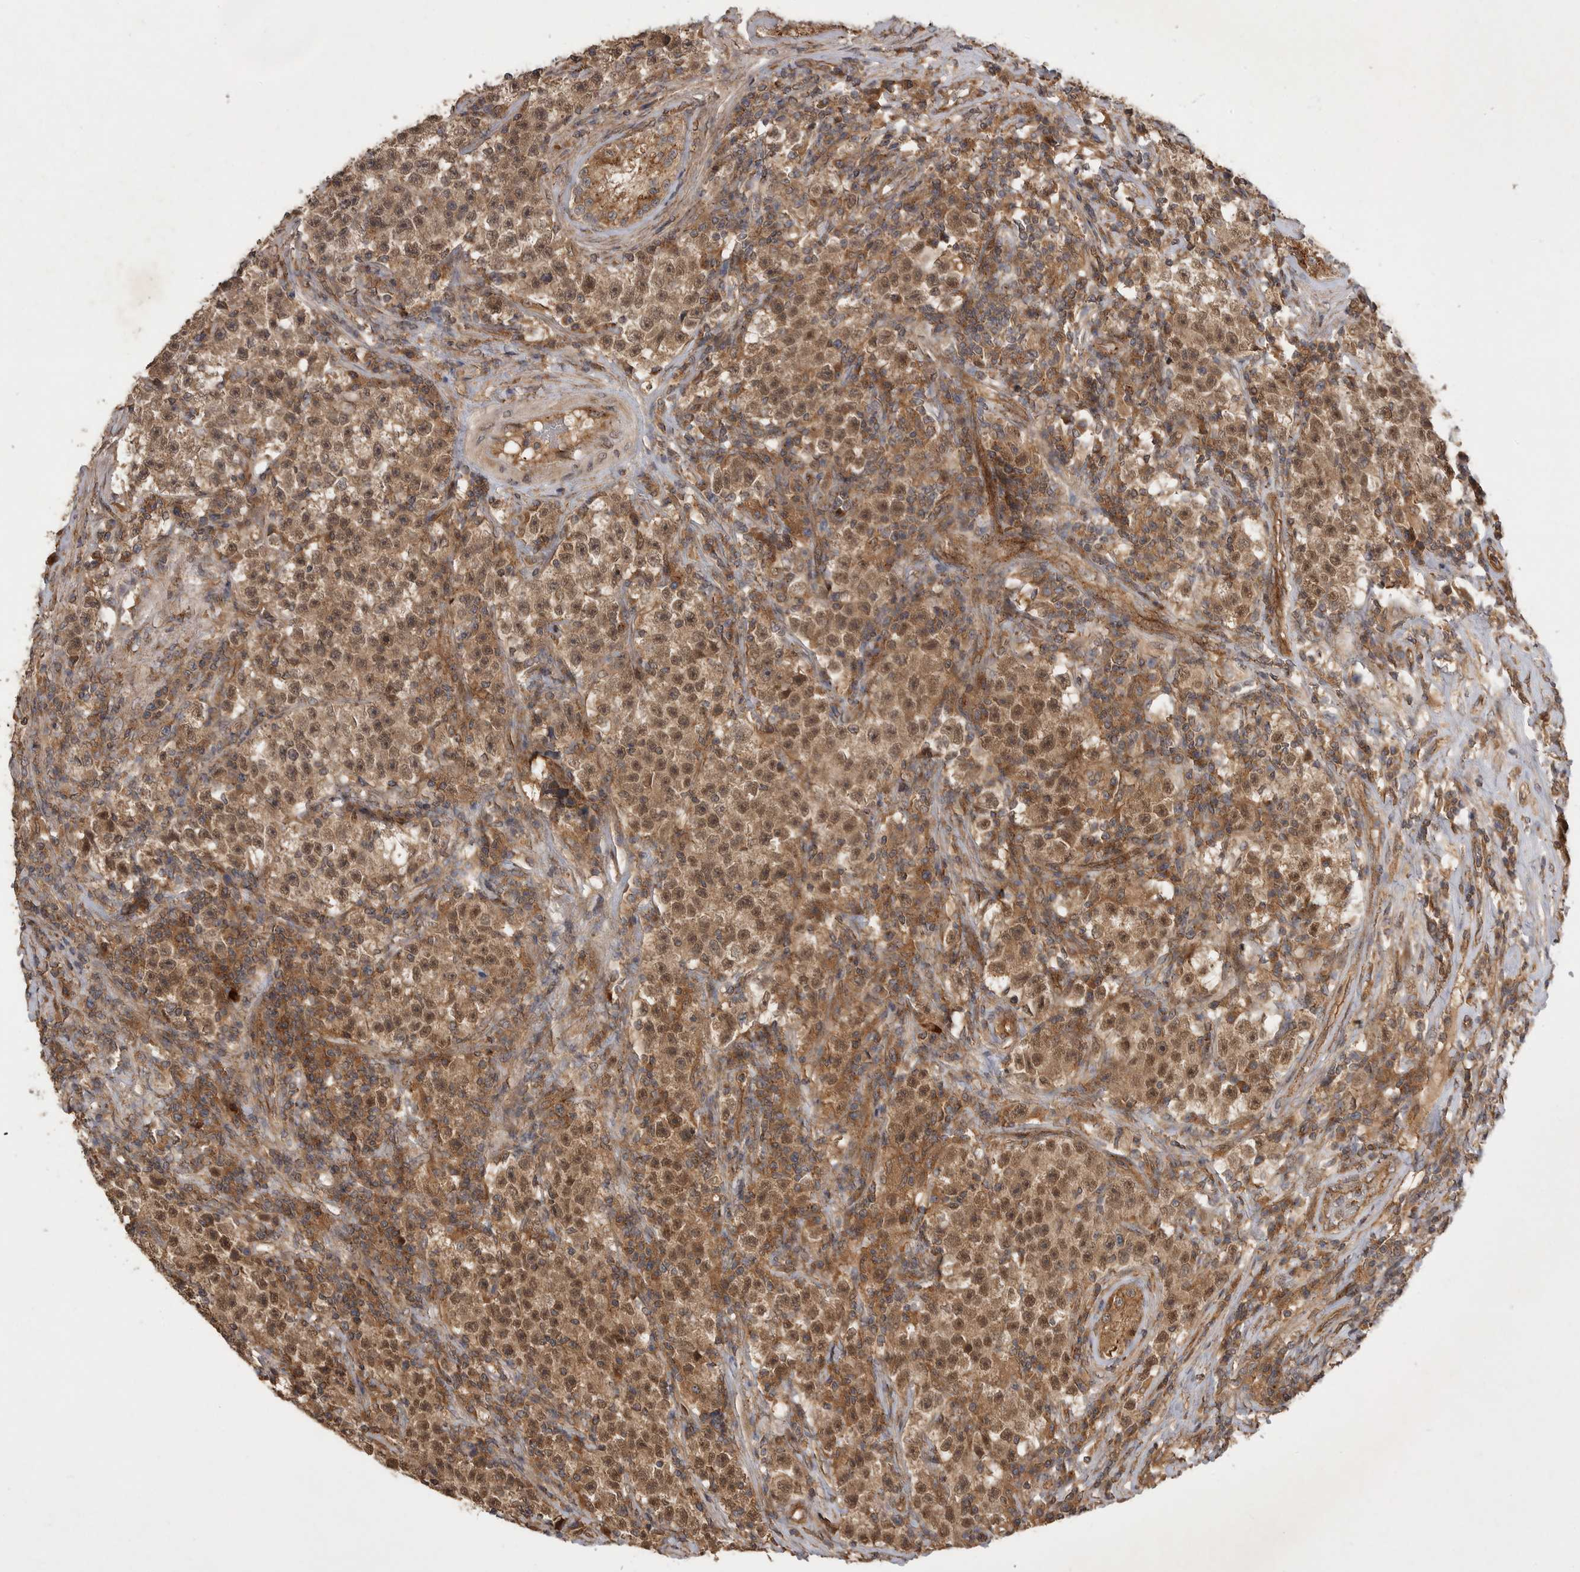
{"staining": {"intensity": "moderate", "quantity": ">75%", "location": "cytoplasmic/membranous,nuclear"}, "tissue": "testis cancer", "cell_type": "Tumor cells", "image_type": "cancer", "snomed": [{"axis": "morphology", "description": "Seminoma, NOS"}, {"axis": "topography", "description": "Testis"}], "caption": "Testis cancer (seminoma) stained with a protein marker shows moderate staining in tumor cells.", "gene": "ZNF232", "patient": {"sex": "male", "age": 22}}